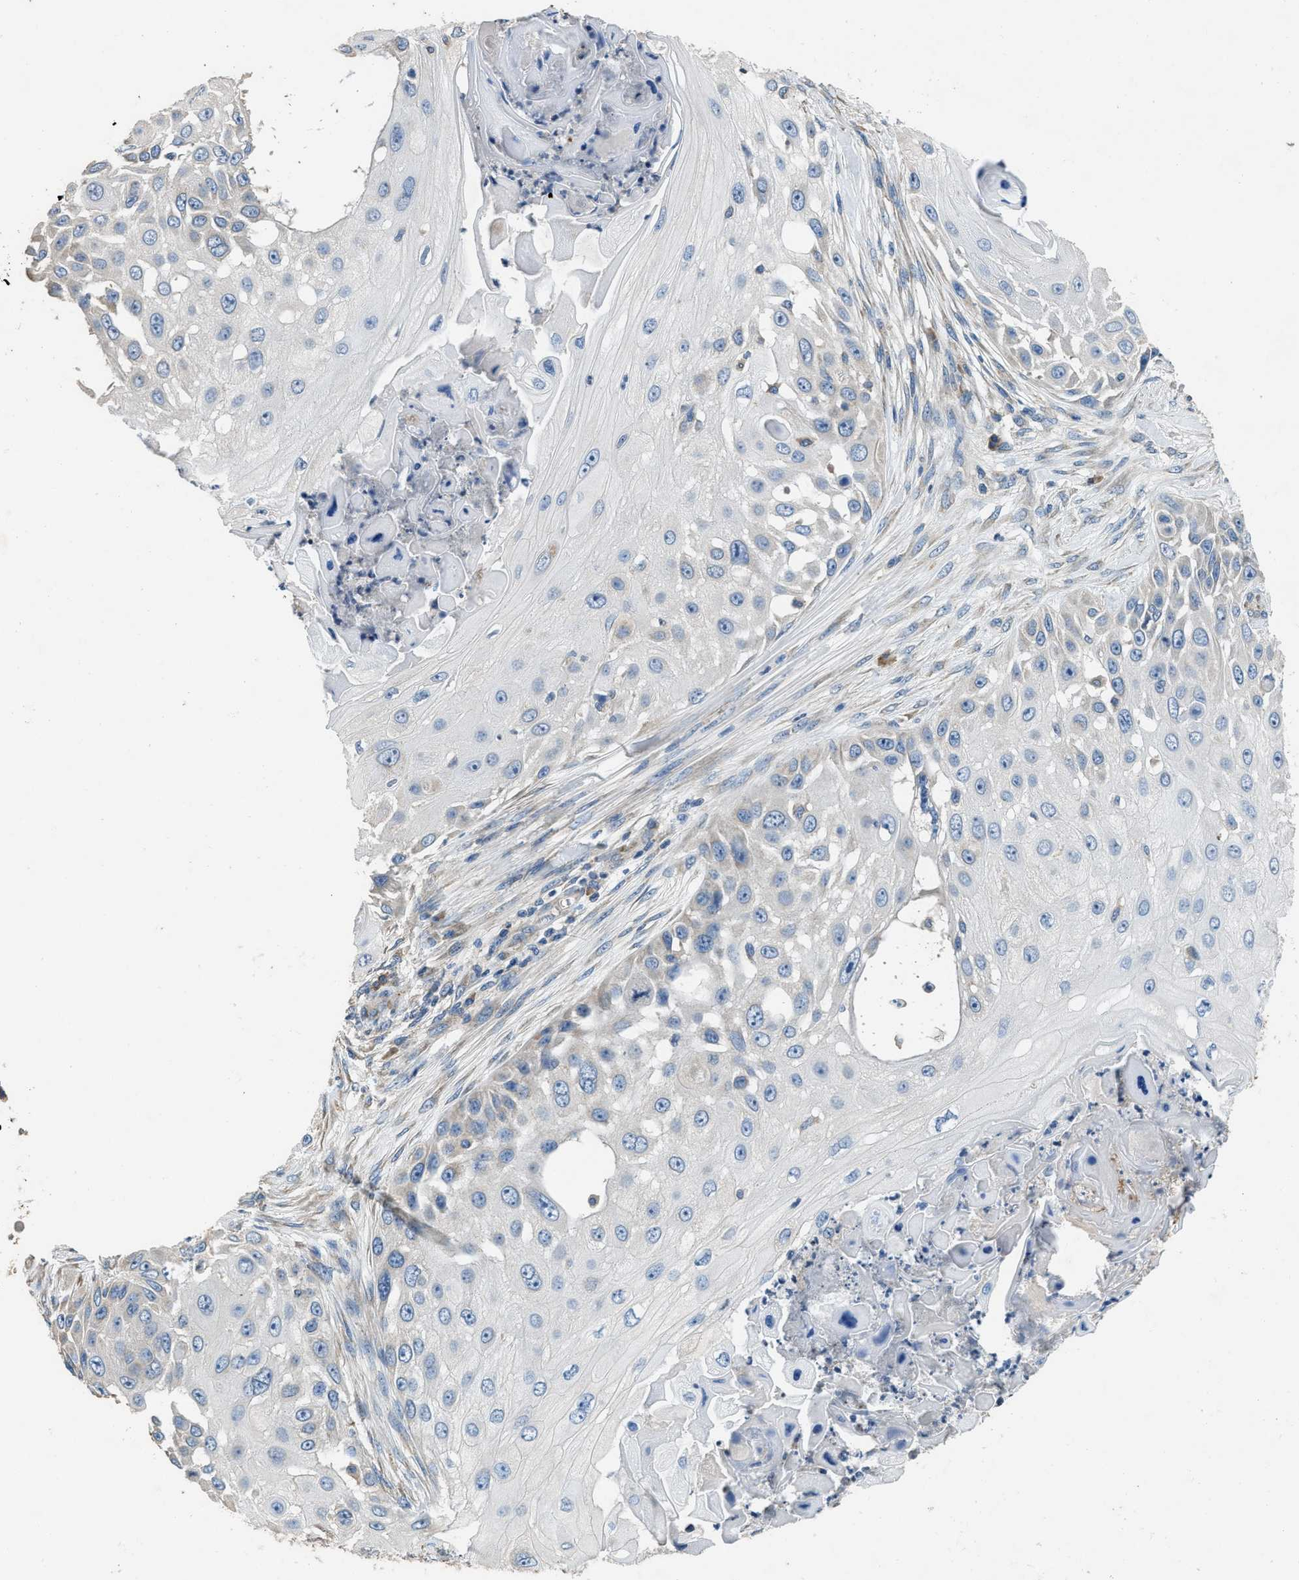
{"staining": {"intensity": "negative", "quantity": "none", "location": "none"}, "tissue": "skin cancer", "cell_type": "Tumor cells", "image_type": "cancer", "snomed": [{"axis": "morphology", "description": "Squamous cell carcinoma, NOS"}, {"axis": "topography", "description": "Skin"}], "caption": "The immunohistochemistry photomicrograph has no significant expression in tumor cells of squamous cell carcinoma (skin) tissue.", "gene": "TMEM150A", "patient": {"sex": "female", "age": 44}}